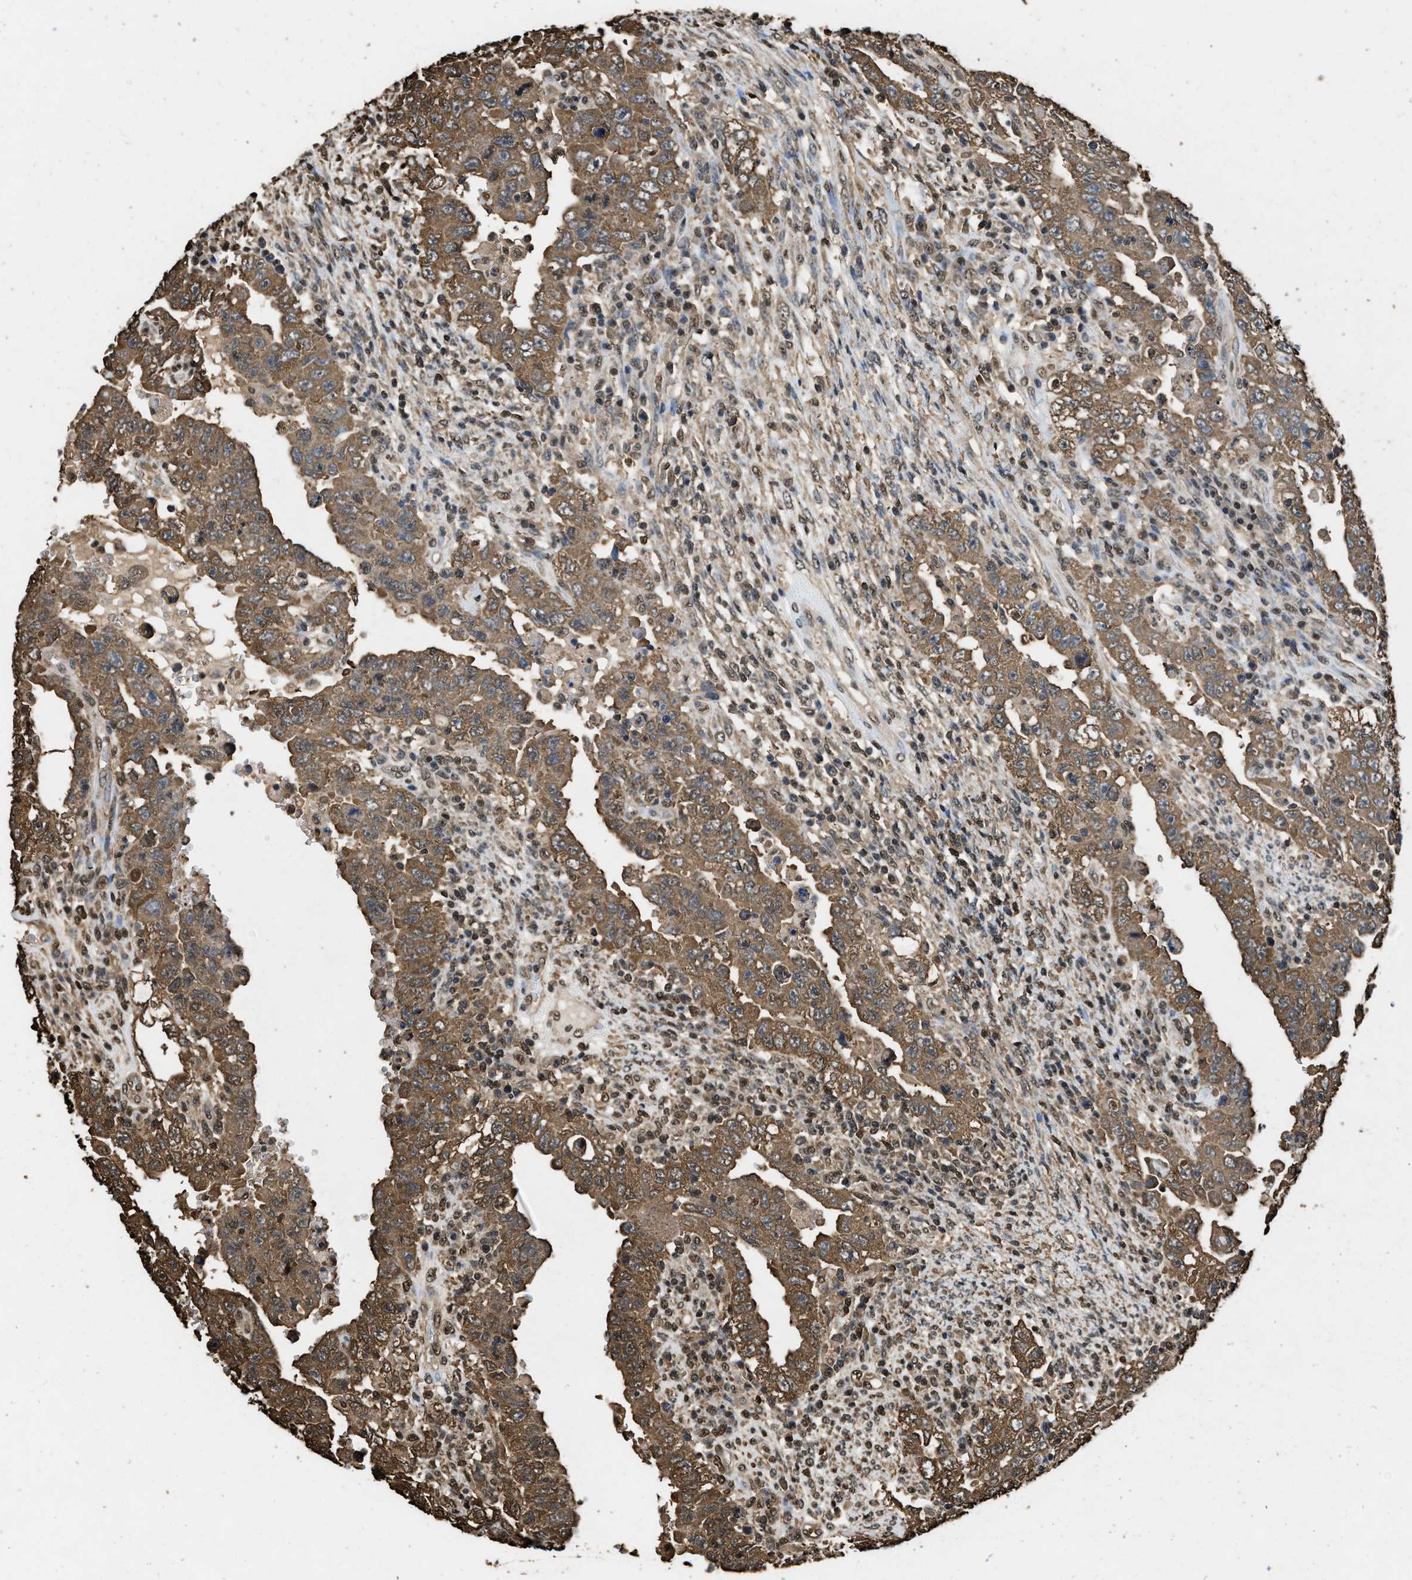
{"staining": {"intensity": "moderate", "quantity": ">75%", "location": "cytoplasmic/membranous"}, "tissue": "testis cancer", "cell_type": "Tumor cells", "image_type": "cancer", "snomed": [{"axis": "morphology", "description": "Carcinoma, Embryonal, NOS"}, {"axis": "topography", "description": "Testis"}], "caption": "Immunohistochemistry (DAB (3,3'-diaminobenzidine)) staining of human testis cancer displays moderate cytoplasmic/membranous protein expression in approximately >75% of tumor cells.", "gene": "GAPDH", "patient": {"sex": "male", "age": 26}}